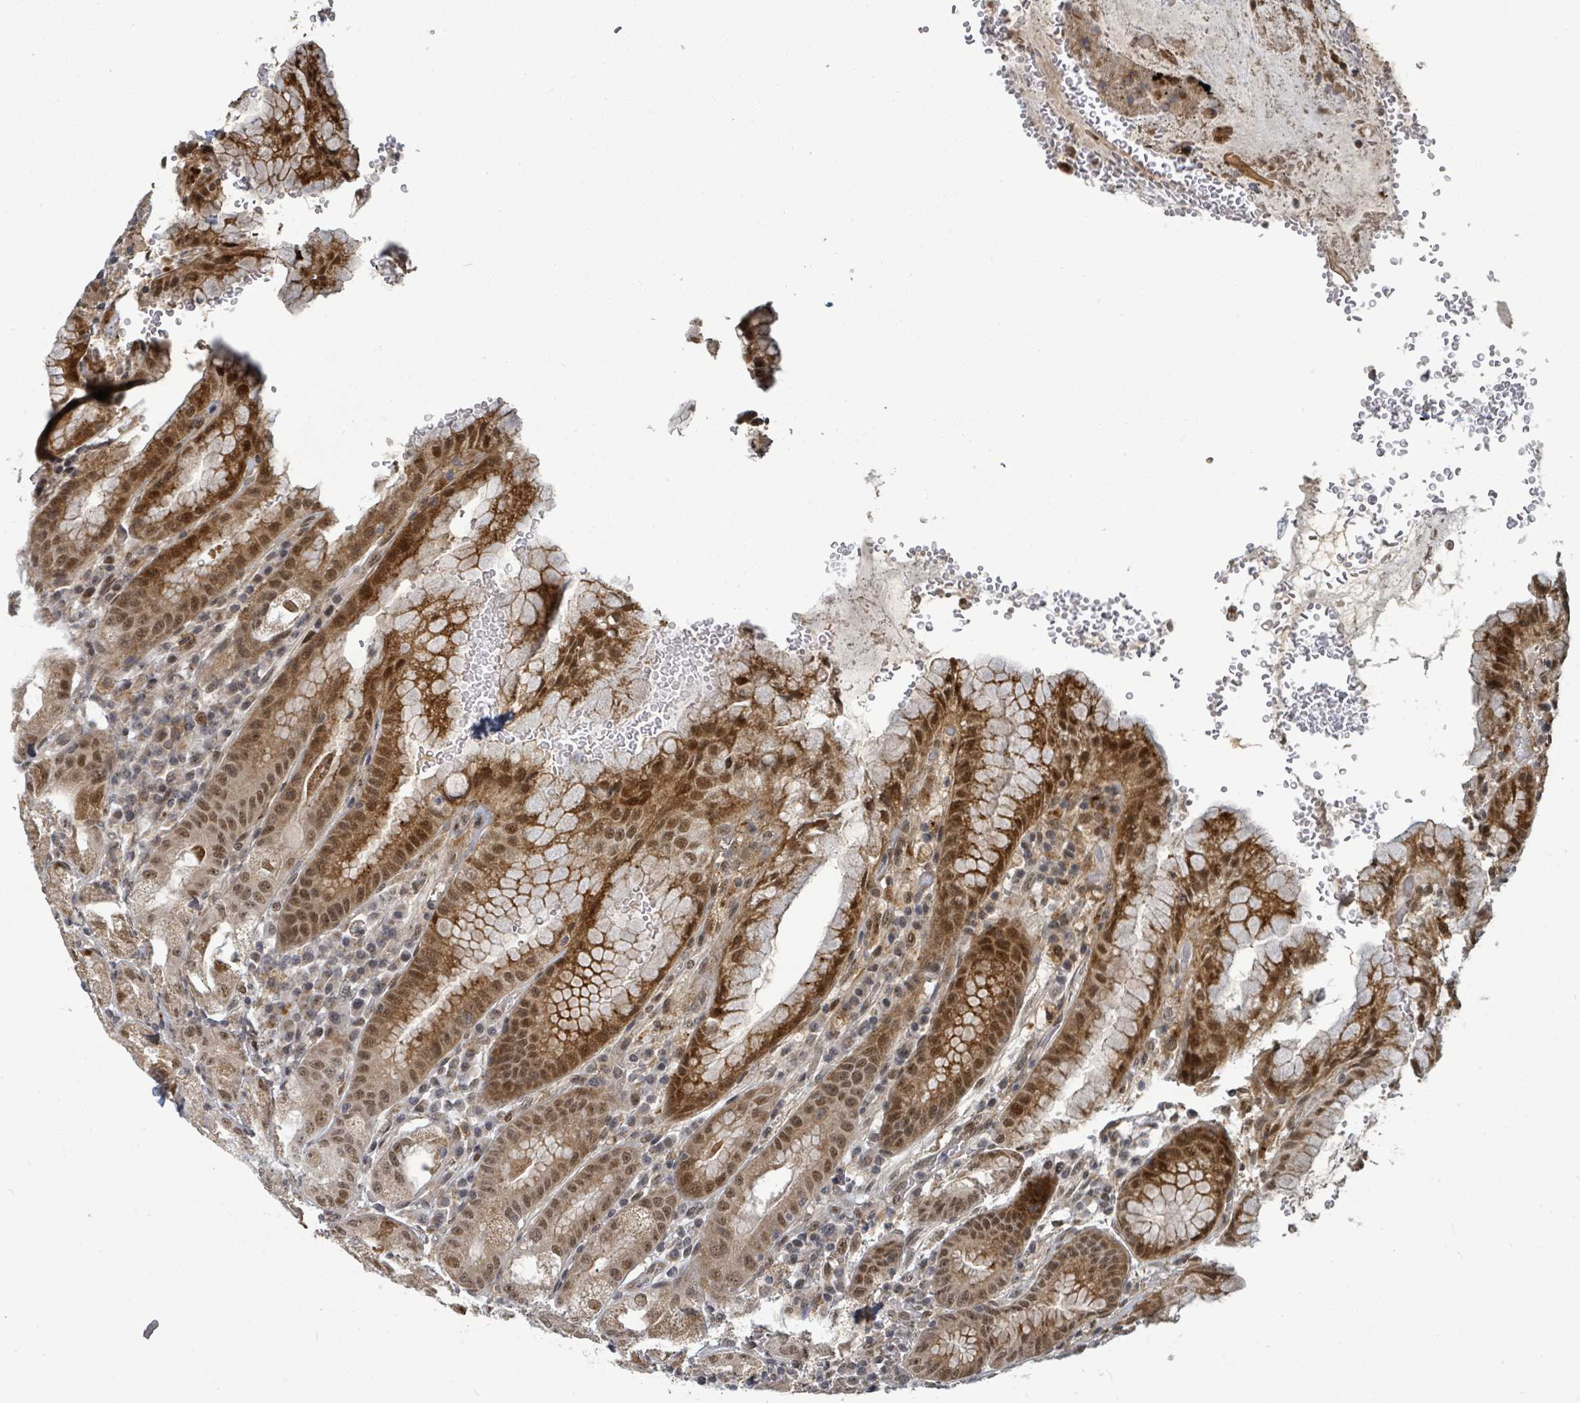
{"staining": {"intensity": "strong", "quantity": ">75%", "location": "cytoplasmic/membranous,nuclear"}, "tissue": "stomach", "cell_type": "Glandular cells", "image_type": "normal", "snomed": [{"axis": "morphology", "description": "Normal tissue, NOS"}, {"axis": "topography", "description": "Stomach, upper"}], "caption": "A high-resolution micrograph shows immunohistochemistry staining of normal stomach, which exhibits strong cytoplasmic/membranous,nuclear staining in approximately >75% of glandular cells. The staining is performed using DAB (3,3'-diaminobenzidine) brown chromogen to label protein expression. The nuclei are counter-stained blue using hematoxylin.", "gene": "GTF3C1", "patient": {"sex": "male", "age": 52}}